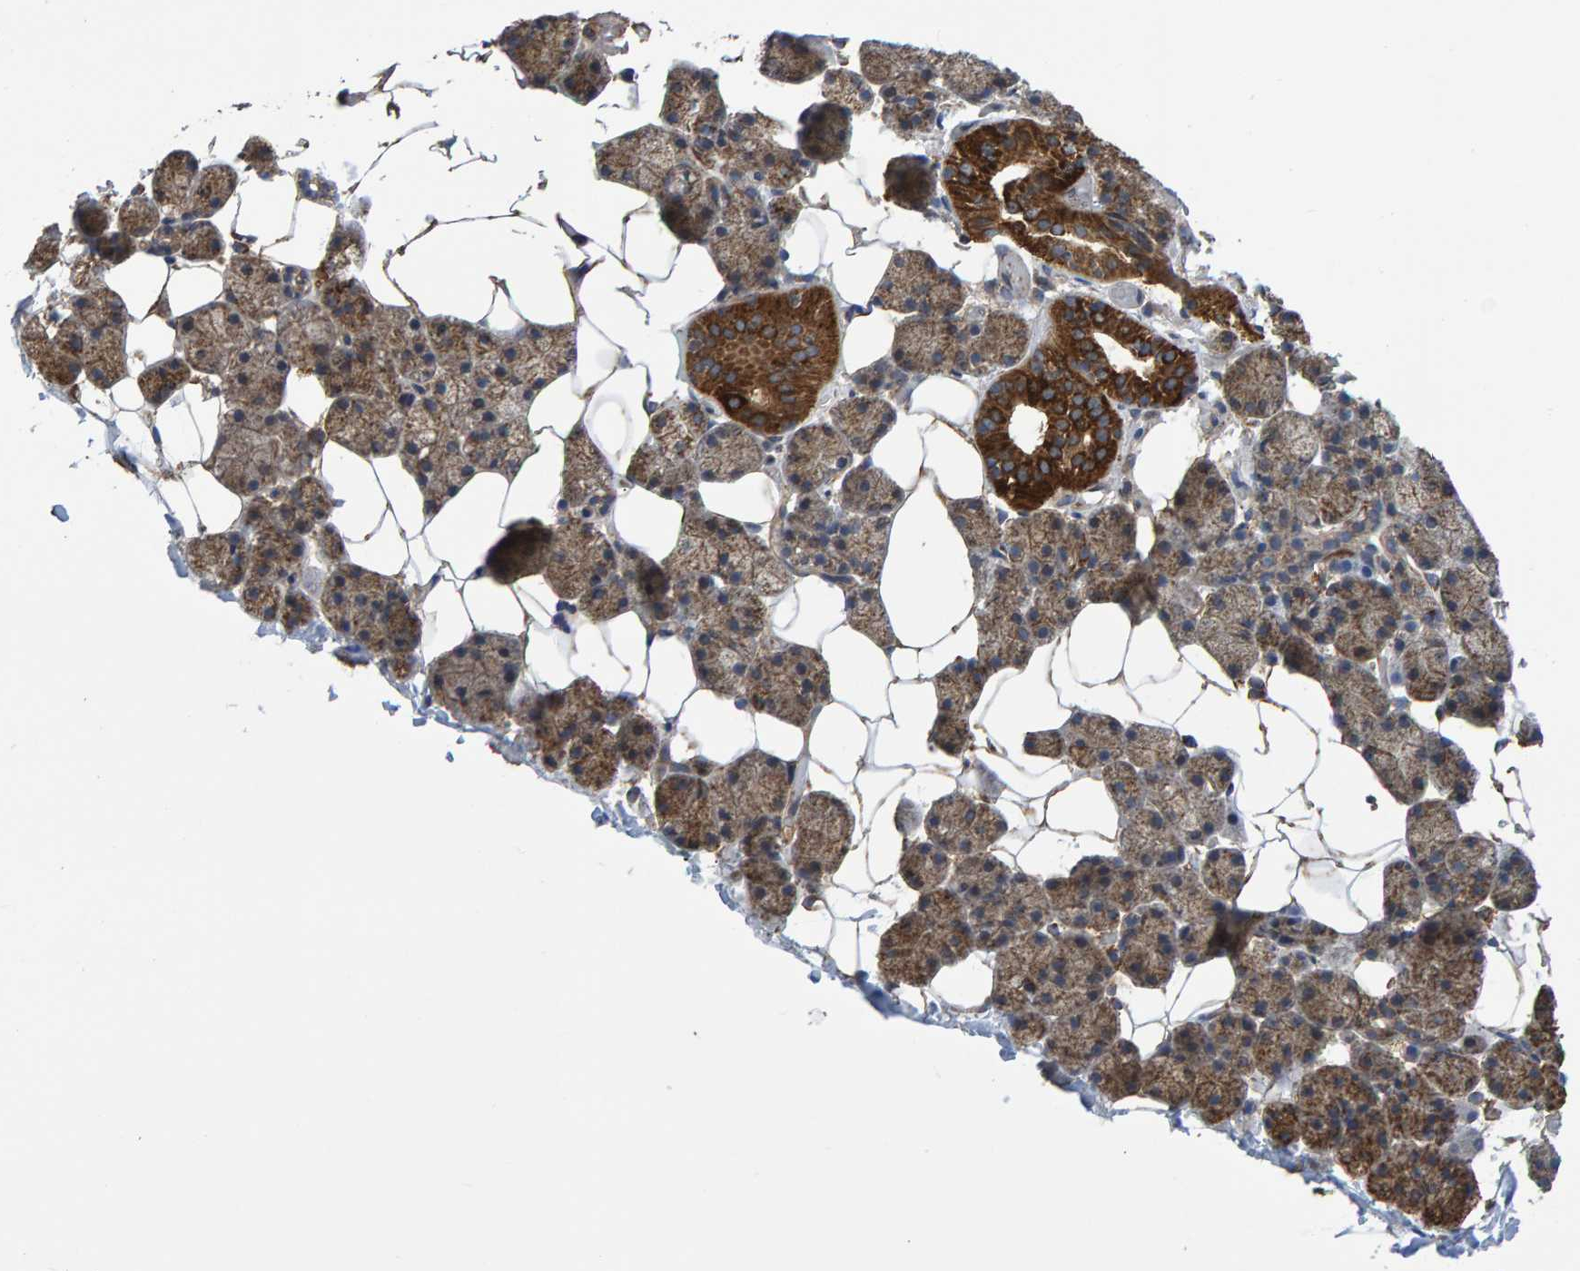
{"staining": {"intensity": "strong", "quantity": ">75%", "location": "cytoplasmic/membranous"}, "tissue": "salivary gland", "cell_type": "Glandular cells", "image_type": "normal", "snomed": [{"axis": "morphology", "description": "Normal tissue, NOS"}, {"axis": "topography", "description": "Salivary gland"}], "caption": "DAB (3,3'-diaminobenzidine) immunohistochemical staining of normal salivary gland shows strong cytoplasmic/membranous protein positivity in approximately >75% of glandular cells.", "gene": "LRSAM1", "patient": {"sex": "female", "age": 33}}